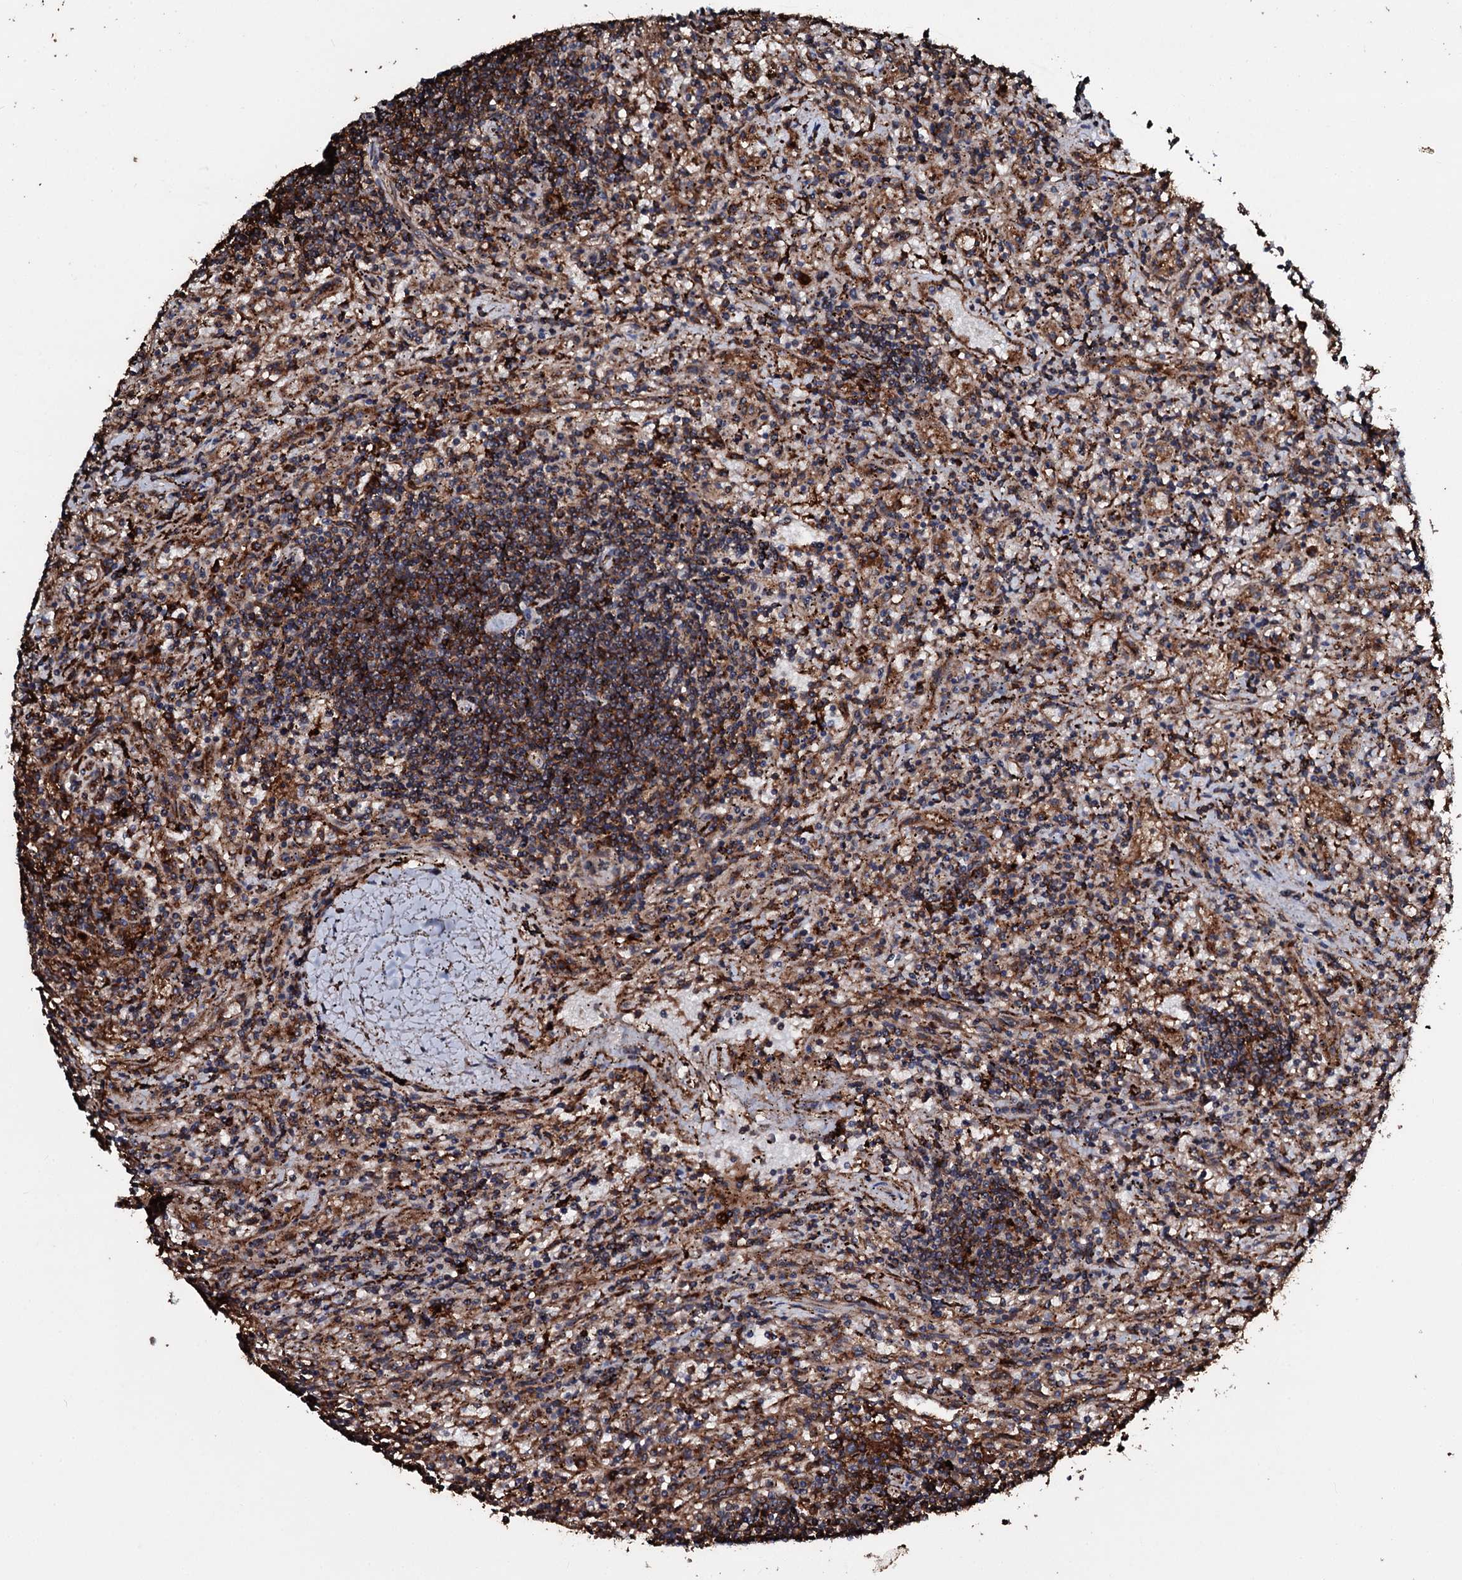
{"staining": {"intensity": "moderate", "quantity": "<25%", "location": "cytoplasmic/membranous"}, "tissue": "lymphoma", "cell_type": "Tumor cells", "image_type": "cancer", "snomed": [{"axis": "morphology", "description": "Malignant lymphoma, non-Hodgkin's type, Low grade"}, {"axis": "topography", "description": "Spleen"}], "caption": "Protein positivity by immunohistochemistry reveals moderate cytoplasmic/membranous staining in approximately <25% of tumor cells in lymphoma.", "gene": "TPGS2", "patient": {"sex": "male", "age": 76}}